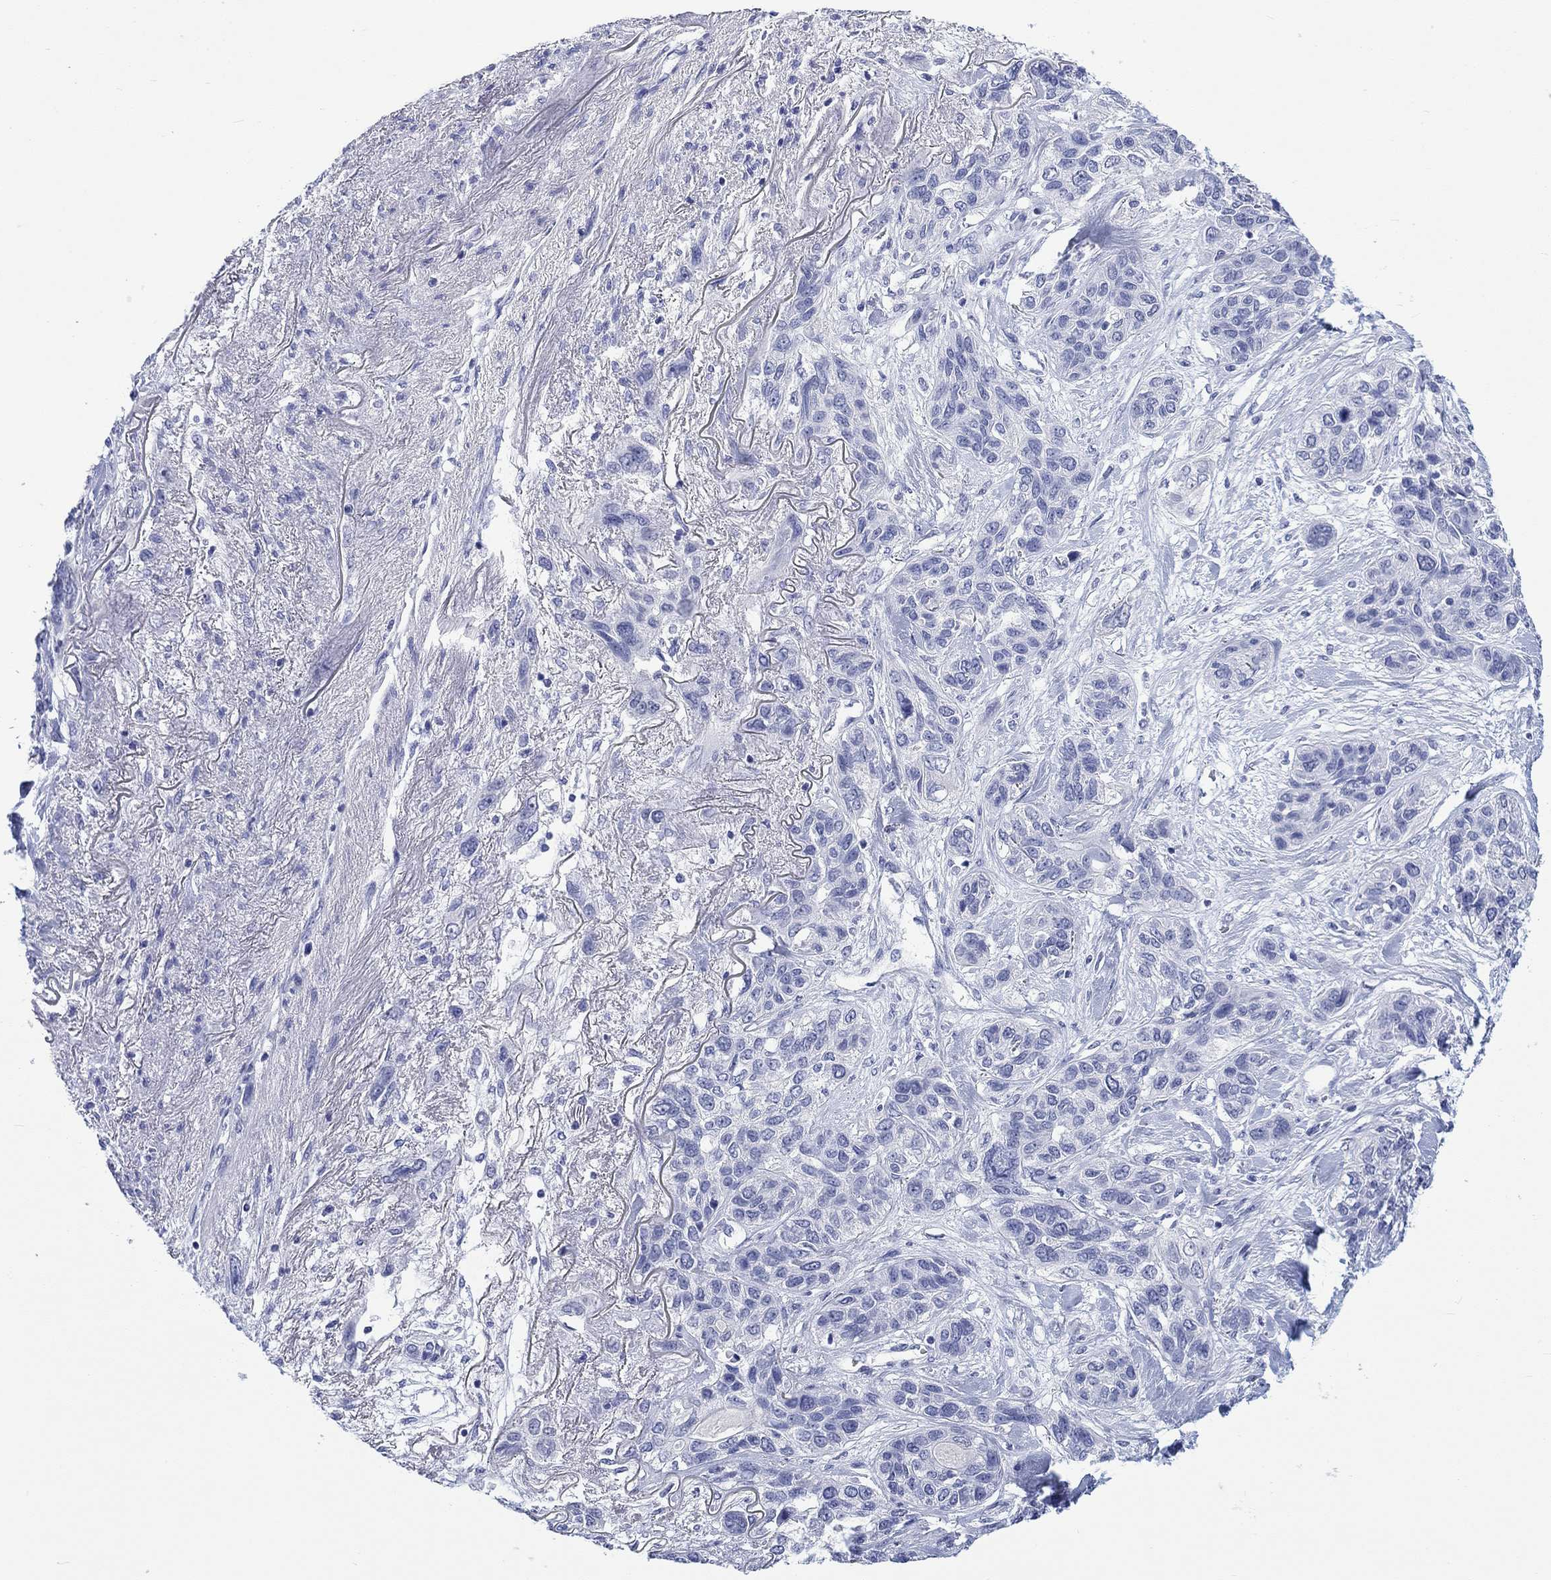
{"staining": {"intensity": "negative", "quantity": "none", "location": "none"}, "tissue": "lung cancer", "cell_type": "Tumor cells", "image_type": "cancer", "snomed": [{"axis": "morphology", "description": "Squamous cell carcinoma, NOS"}, {"axis": "topography", "description": "Lung"}], "caption": "Photomicrograph shows no protein staining in tumor cells of lung cancer tissue.", "gene": "MSI1", "patient": {"sex": "female", "age": 70}}